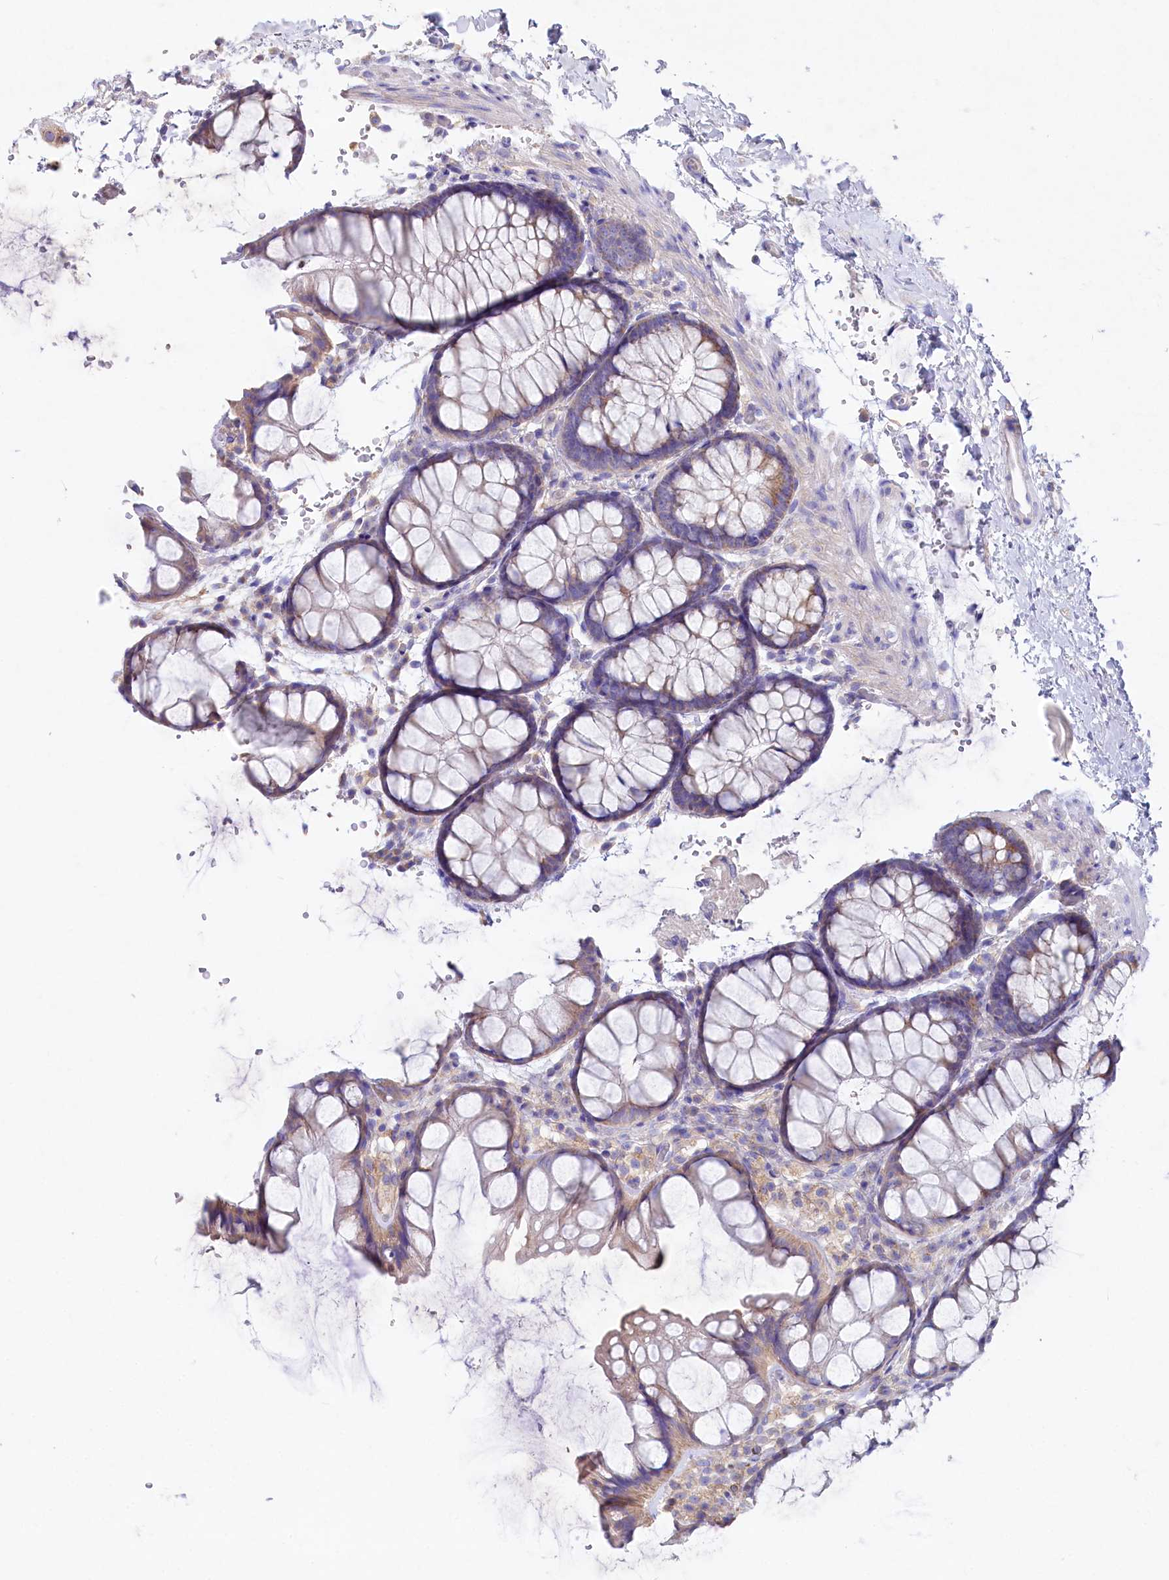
{"staining": {"intensity": "weak", "quantity": "25%-75%", "location": "cytoplasmic/membranous"}, "tissue": "colon", "cell_type": "Endothelial cells", "image_type": "normal", "snomed": [{"axis": "morphology", "description": "Normal tissue, NOS"}, {"axis": "topography", "description": "Colon"}], "caption": "IHC micrograph of benign colon stained for a protein (brown), which displays low levels of weak cytoplasmic/membranous expression in about 25%-75% of endothelial cells.", "gene": "VPS26B", "patient": {"sex": "male", "age": 47}}